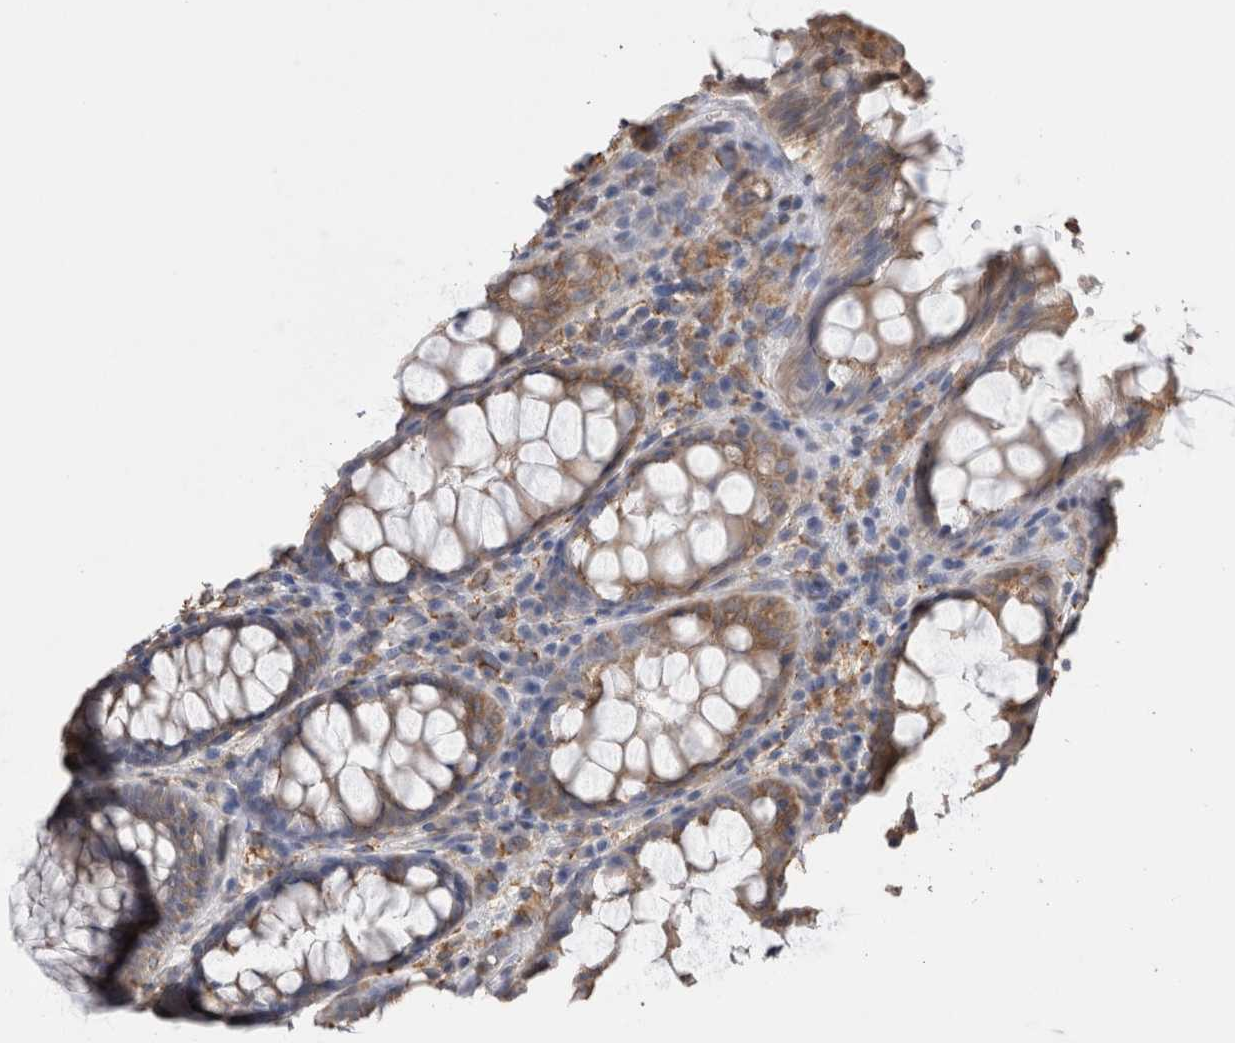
{"staining": {"intensity": "moderate", "quantity": ">75%", "location": "cytoplasmic/membranous"}, "tissue": "rectum", "cell_type": "Glandular cells", "image_type": "normal", "snomed": [{"axis": "morphology", "description": "Normal tissue, NOS"}, {"axis": "topography", "description": "Rectum"}], "caption": "A brown stain shows moderate cytoplasmic/membranous staining of a protein in glandular cells of unremarkable rectum. The staining was performed using DAB to visualize the protein expression in brown, while the nuclei were stained in blue with hematoxylin (Magnification: 20x).", "gene": "LRPAP1", "patient": {"sex": "male", "age": 64}}